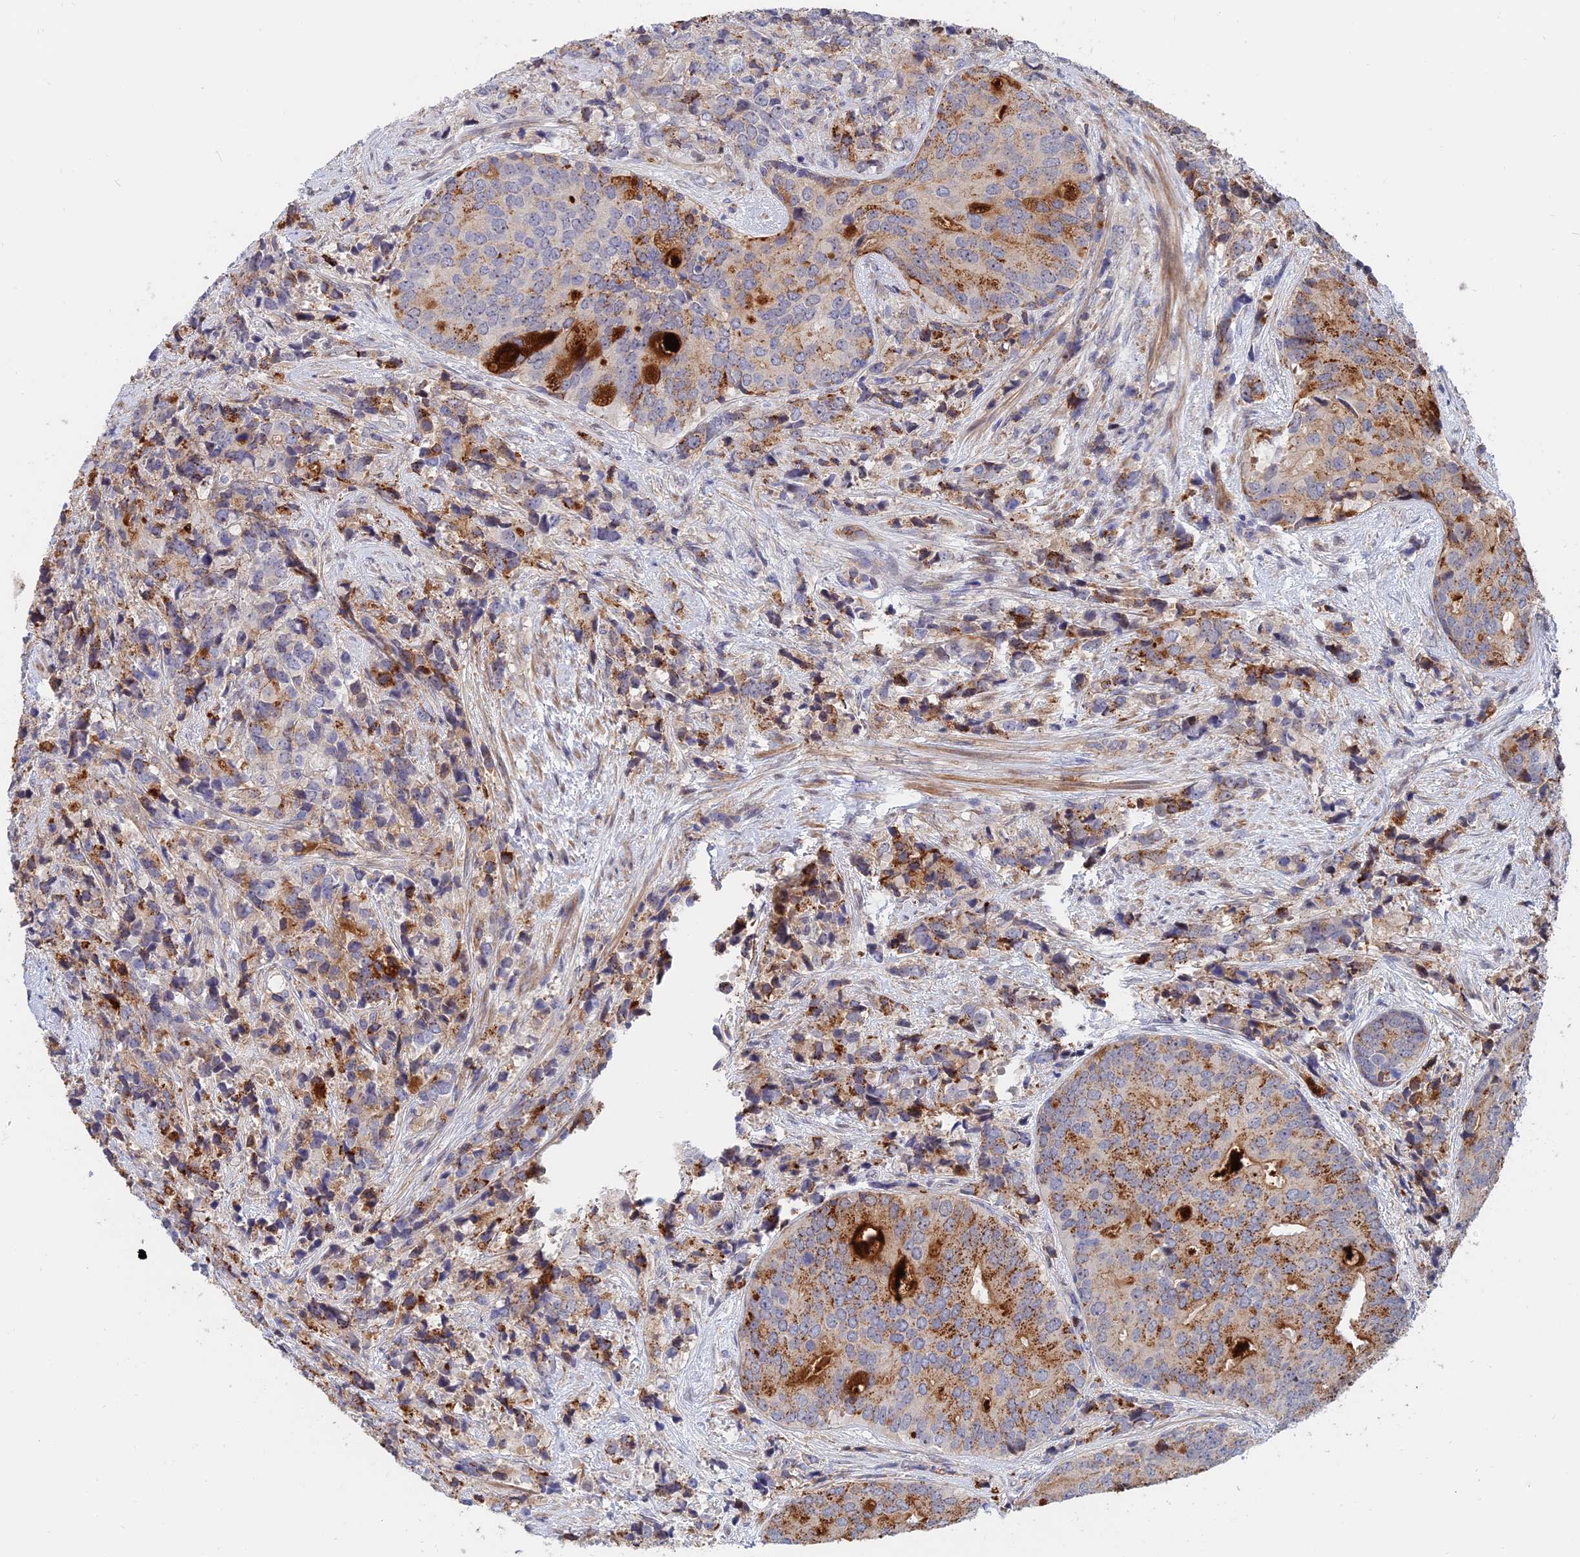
{"staining": {"intensity": "moderate", "quantity": "25%-75%", "location": "cytoplasmic/membranous"}, "tissue": "prostate cancer", "cell_type": "Tumor cells", "image_type": "cancer", "snomed": [{"axis": "morphology", "description": "Adenocarcinoma, High grade"}, {"axis": "topography", "description": "Prostate"}], "caption": "Immunohistochemistry (IHC) (DAB) staining of high-grade adenocarcinoma (prostate) demonstrates moderate cytoplasmic/membranous protein positivity in about 25%-75% of tumor cells.", "gene": "TRIM43B", "patient": {"sex": "male", "age": 62}}